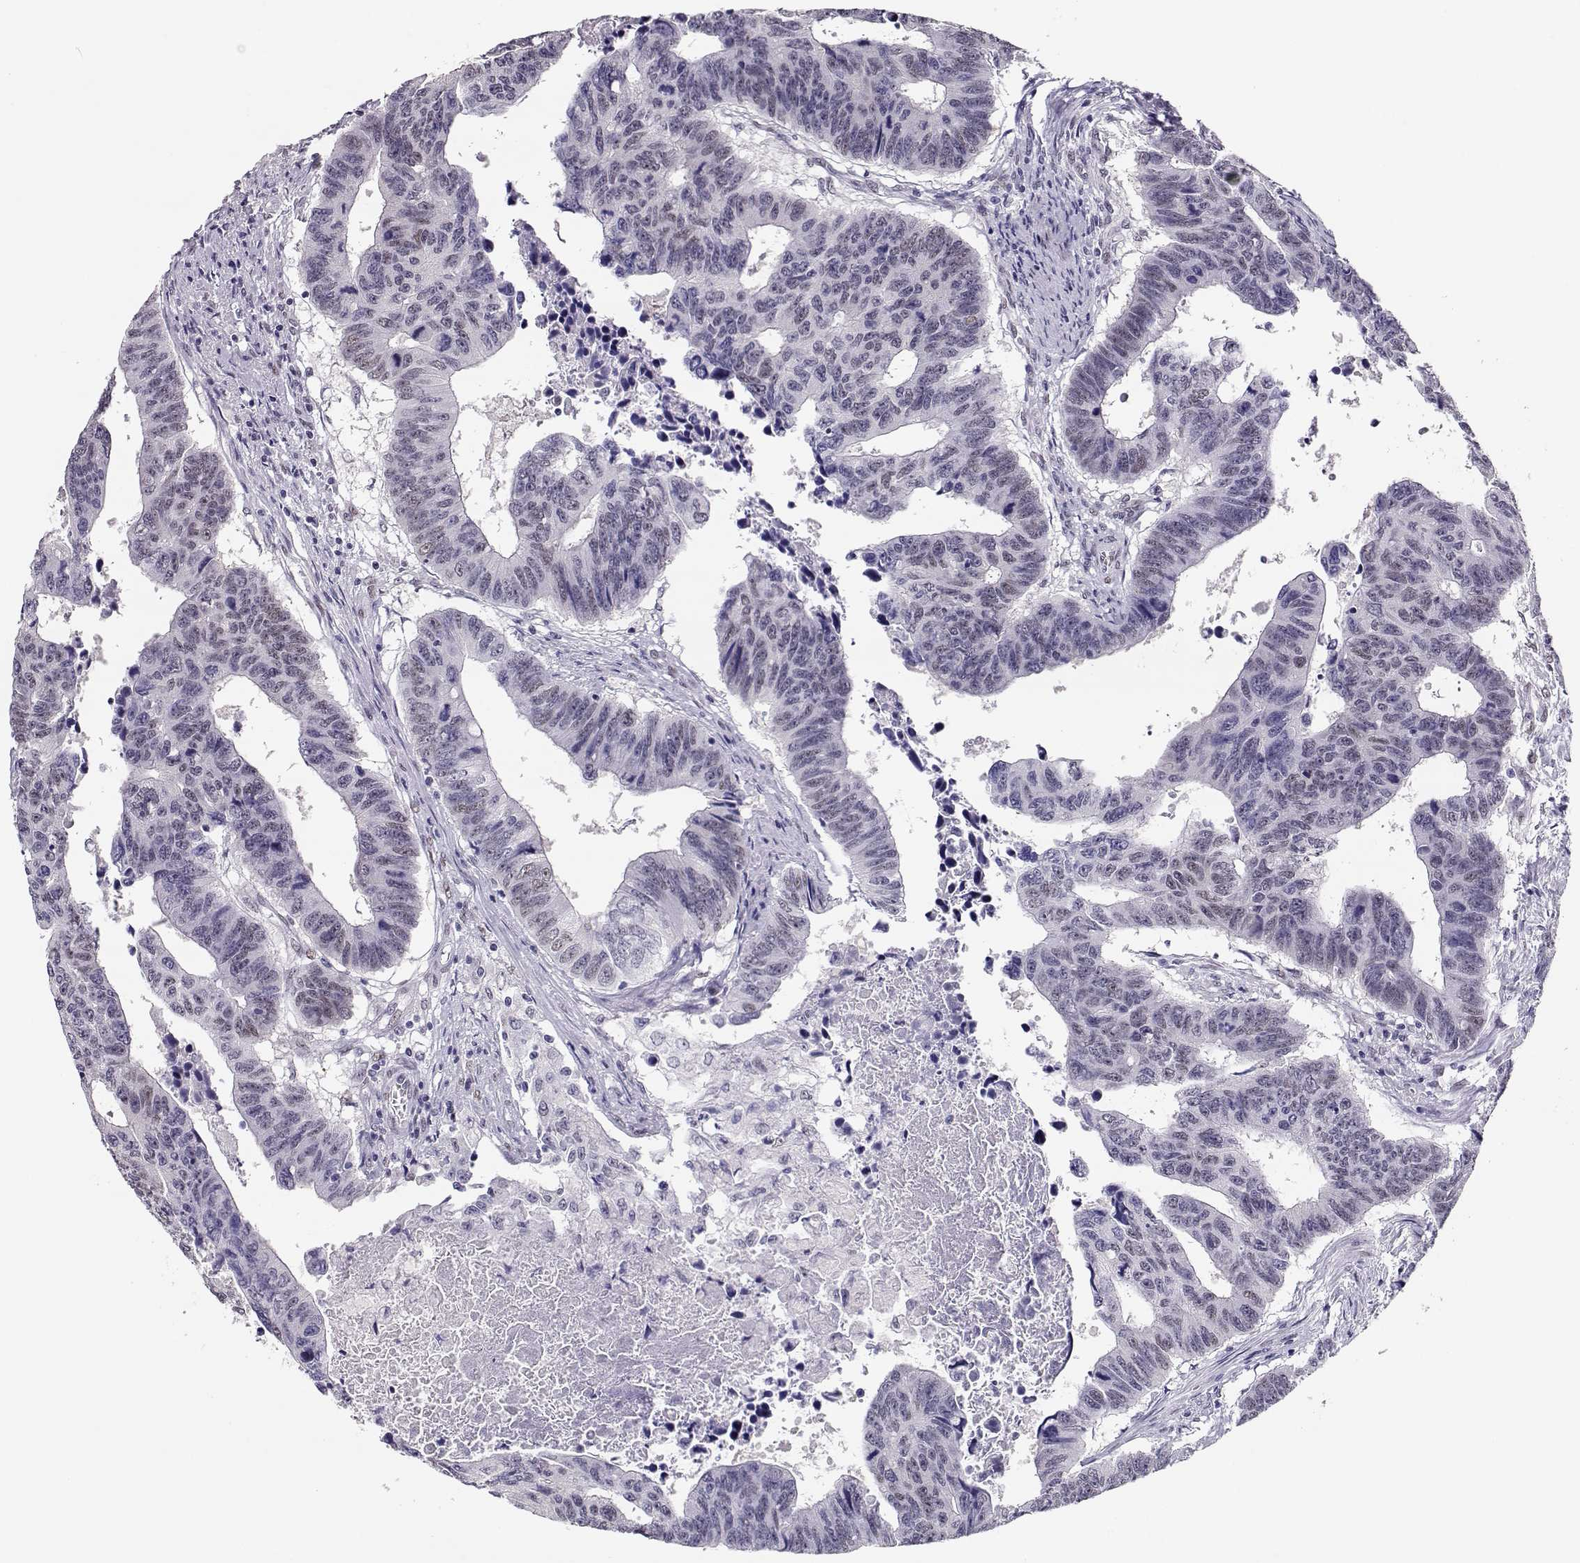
{"staining": {"intensity": "weak", "quantity": "<25%", "location": "nuclear"}, "tissue": "colorectal cancer", "cell_type": "Tumor cells", "image_type": "cancer", "snomed": [{"axis": "morphology", "description": "Adenocarcinoma, NOS"}, {"axis": "topography", "description": "Rectum"}], "caption": "Immunohistochemistry (IHC) photomicrograph of neoplastic tissue: colorectal cancer stained with DAB demonstrates no significant protein positivity in tumor cells.", "gene": "POLI", "patient": {"sex": "female", "age": 85}}